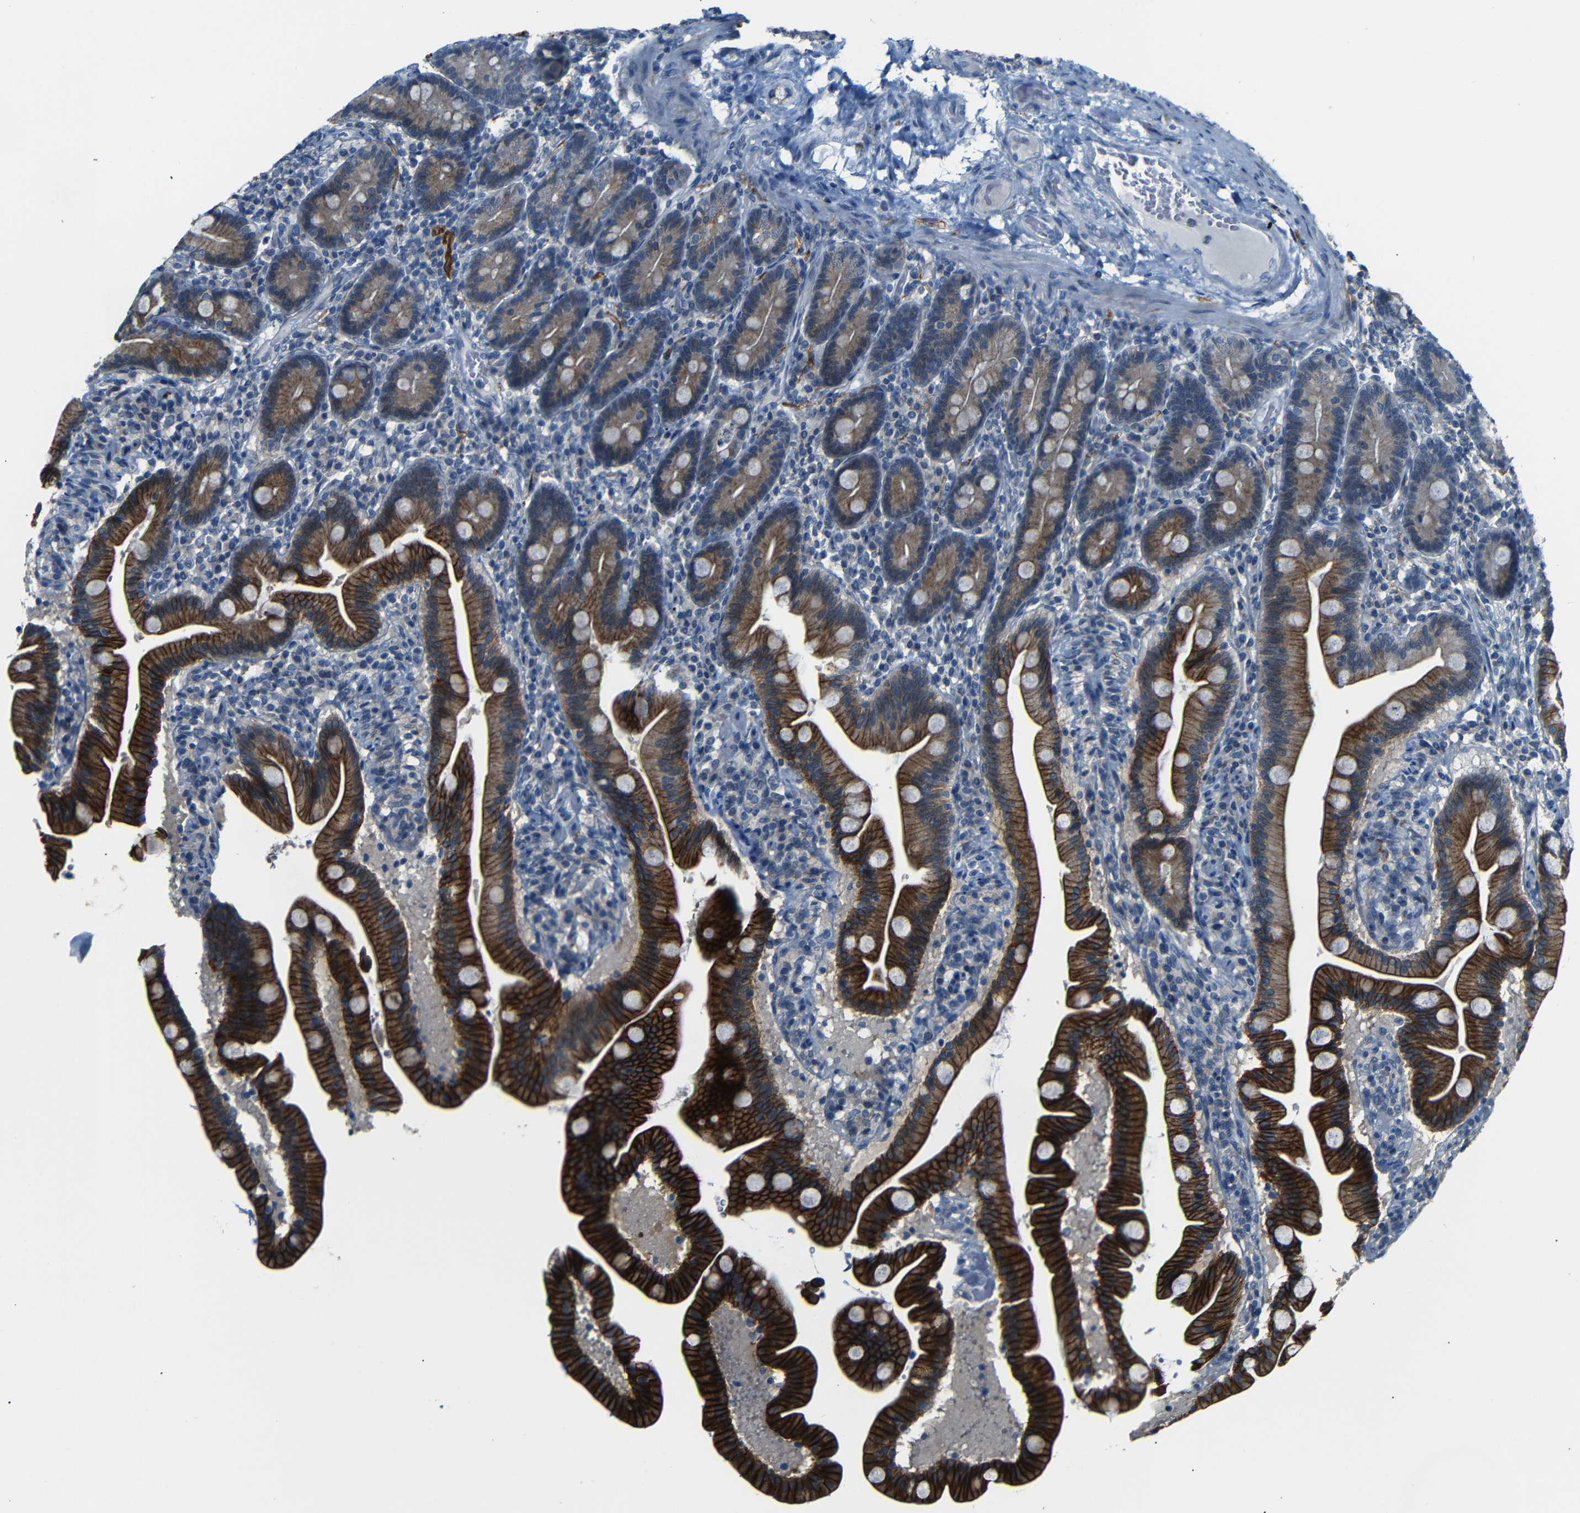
{"staining": {"intensity": "strong", "quantity": ">75%", "location": "cytoplasmic/membranous"}, "tissue": "duodenum", "cell_type": "Glandular cells", "image_type": "normal", "snomed": [{"axis": "morphology", "description": "Normal tissue, NOS"}, {"axis": "topography", "description": "Duodenum"}], "caption": "IHC micrograph of normal duodenum stained for a protein (brown), which reveals high levels of strong cytoplasmic/membranous positivity in about >75% of glandular cells.", "gene": "ANK3", "patient": {"sex": "male", "age": 54}}